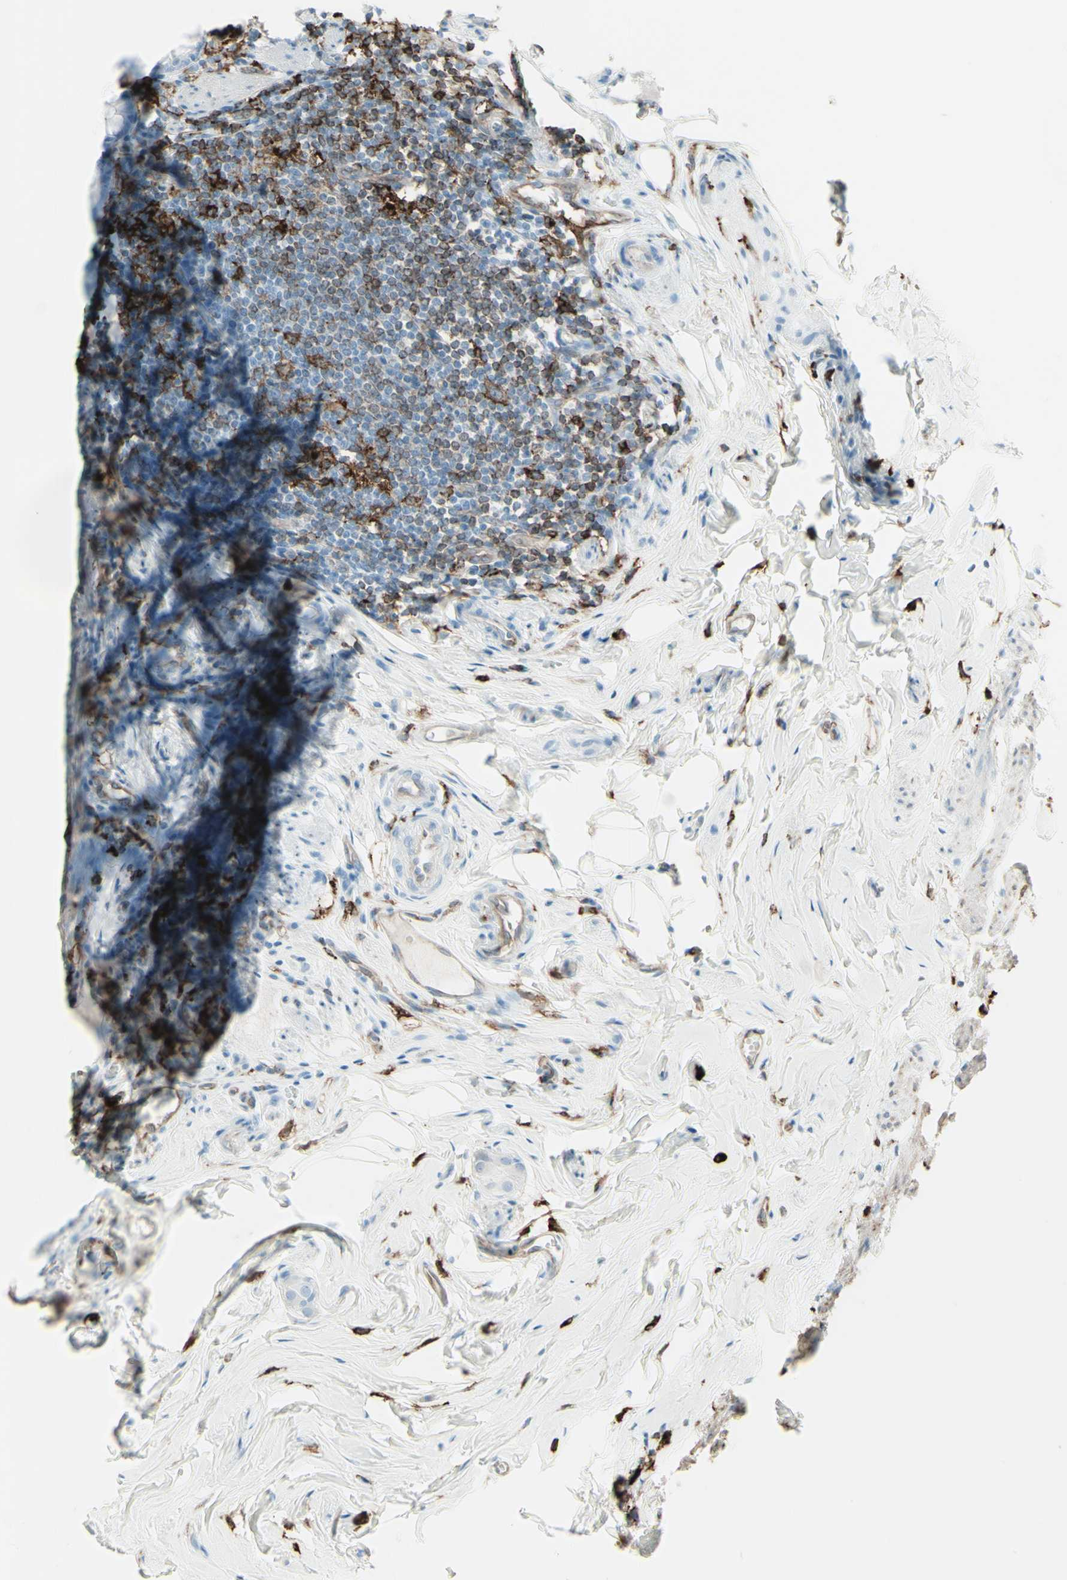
{"staining": {"intensity": "negative", "quantity": "none", "location": "none"}, "tissue": "appendix", "cell_type": "Glandular cells", "image_type": "normal", "snomed": [{"axis": "morphology", "description": "Normal tissue, NOS"}, {"axis": "topography", "description": "Appendix"}], "caption": "High power microscopy micrograph of an immunohistochemistry image of unremarkable appendix, revealing no significant expression in glandular cells.", "gene": "HLA", "patient": {"sex": "female", "age": 77}}